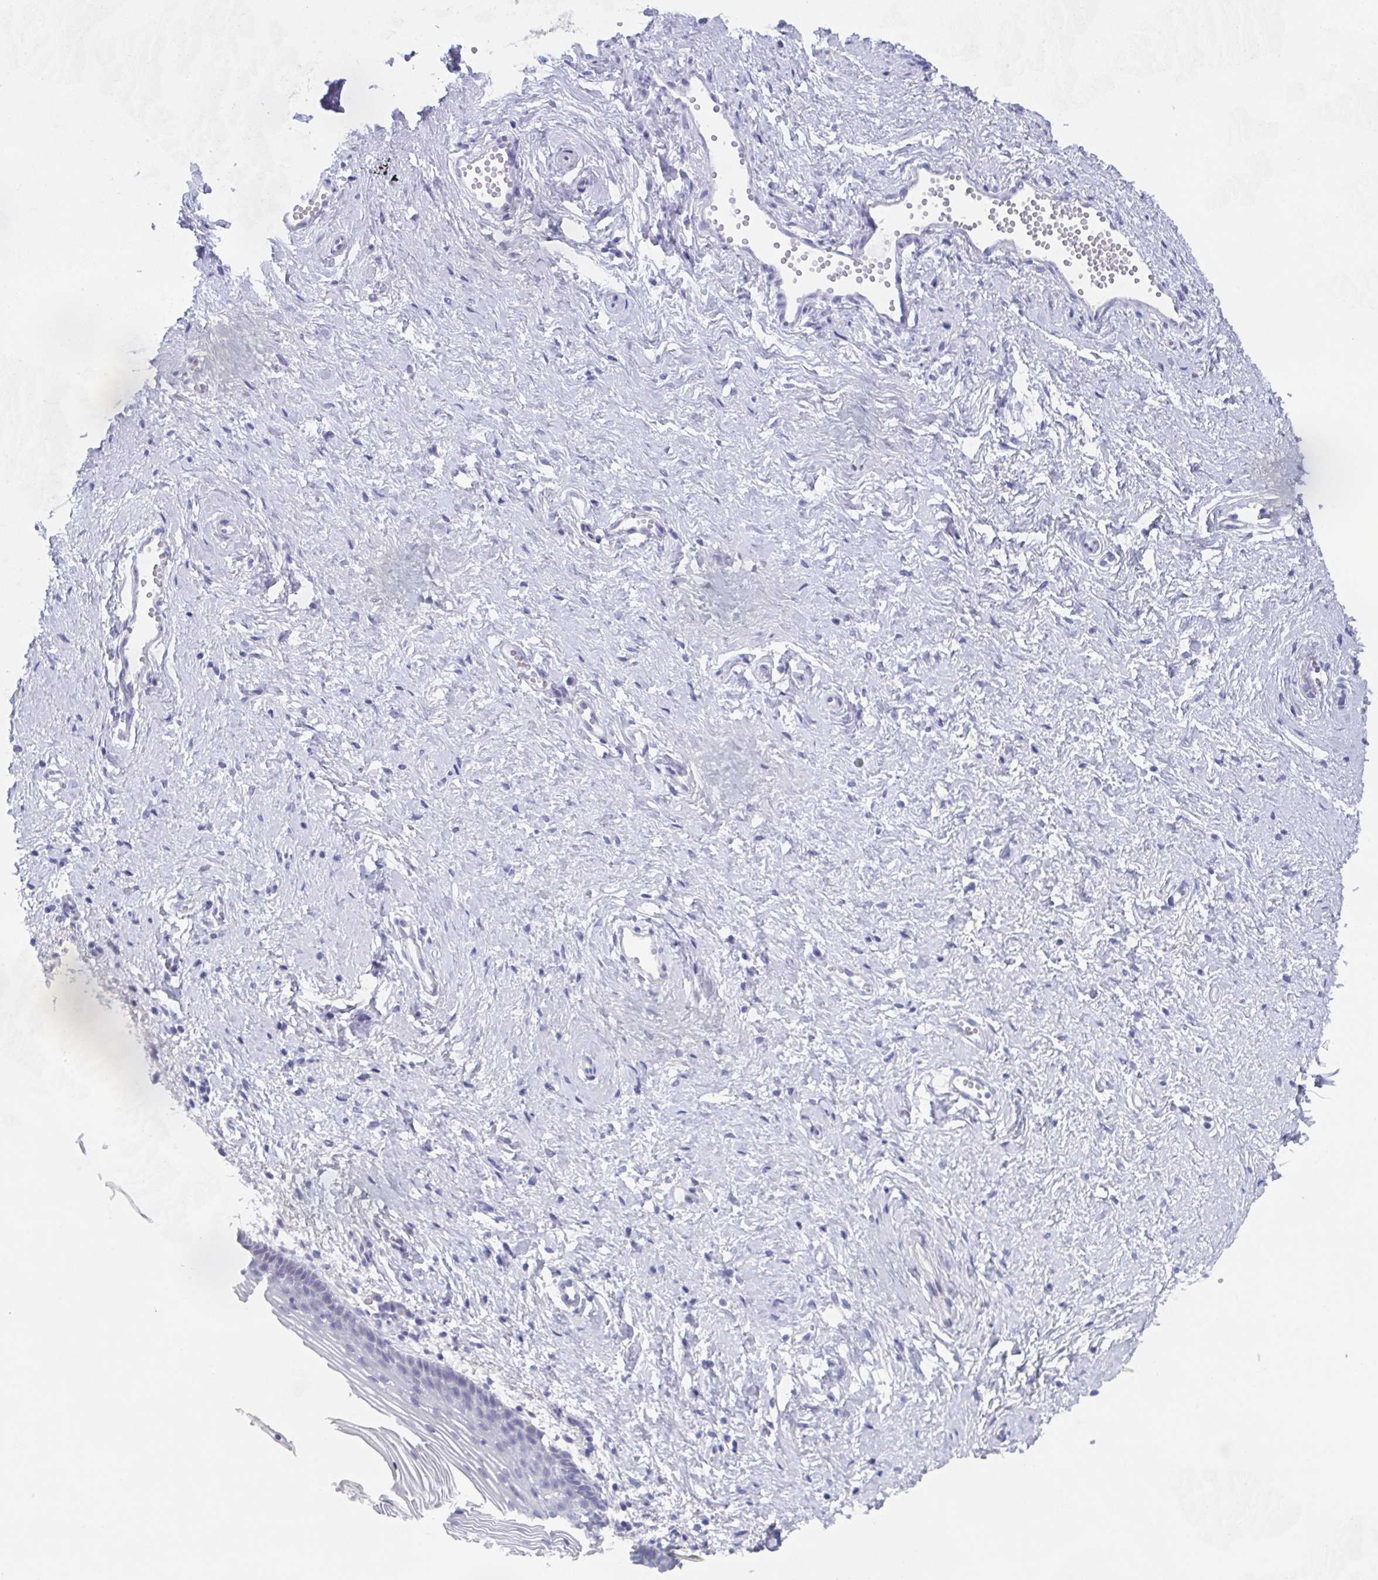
{"staining": {"intensity": "weak", "quantity": "<25%", "location": "cytoplasmic/membranous"}, "tissue": "vagina", "cell_type": "Squamous epithelial cells", "image_type": "normal", "snomed": [{"axis": "morphology", "description": "Normal tissue, NOS"}, {"axis": "topography", "description": "Vagina"}], "caption": "Immunohistochemical staining of unremarkable vagina shows no significant positivity in squamous epithelial cells.", "gene": "DYDC2", "patient": {"sex": "female", "age": 56}}